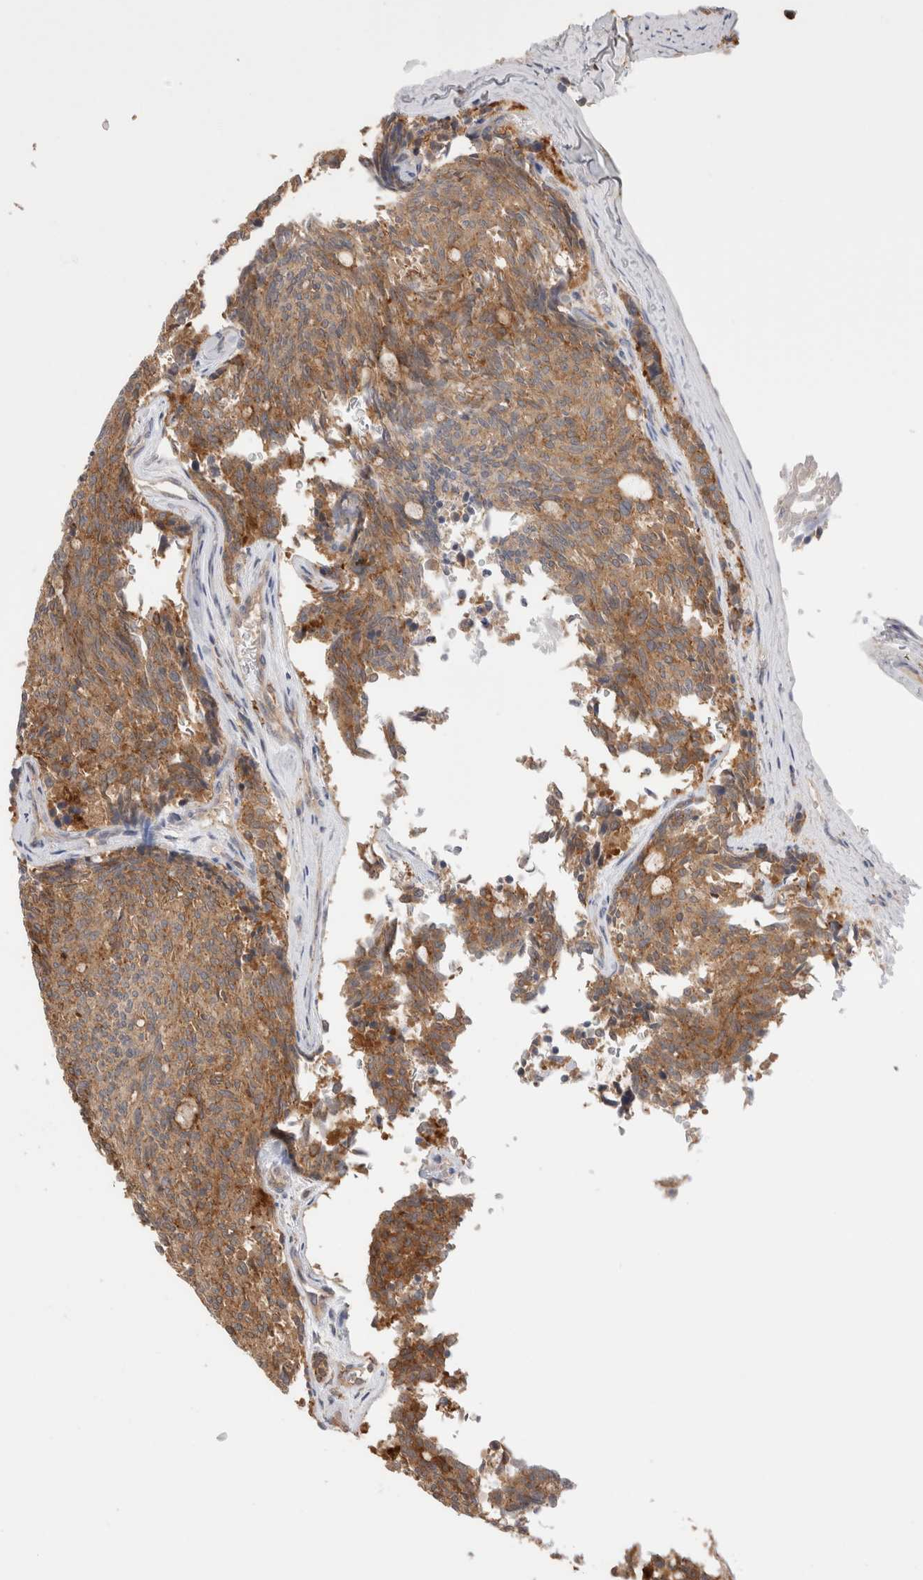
{"staining": {"intensity": "moderate", "quantity": ">75%", "location": "cytoplasmic/membranous"}, "tissue": "carcinoid", "cell_type": "Tumor cells", "image_type": "cancer", "snomed": [{"axis": "morphology", "description": "Carcinoid, malignant, NOS"}, {"axis": "topography", "description": "Pancreas"}], "caption": "Immunohistochemical staining of human carcinoid demonstrates moderate cytoplasmic/membranous protein staining in approximately >75% of tumor cells. (Brightfield microscopy of DAB IHC at high magnification).", "gene": "VPS28", "patient": {"sex": "female", "age": 54}}